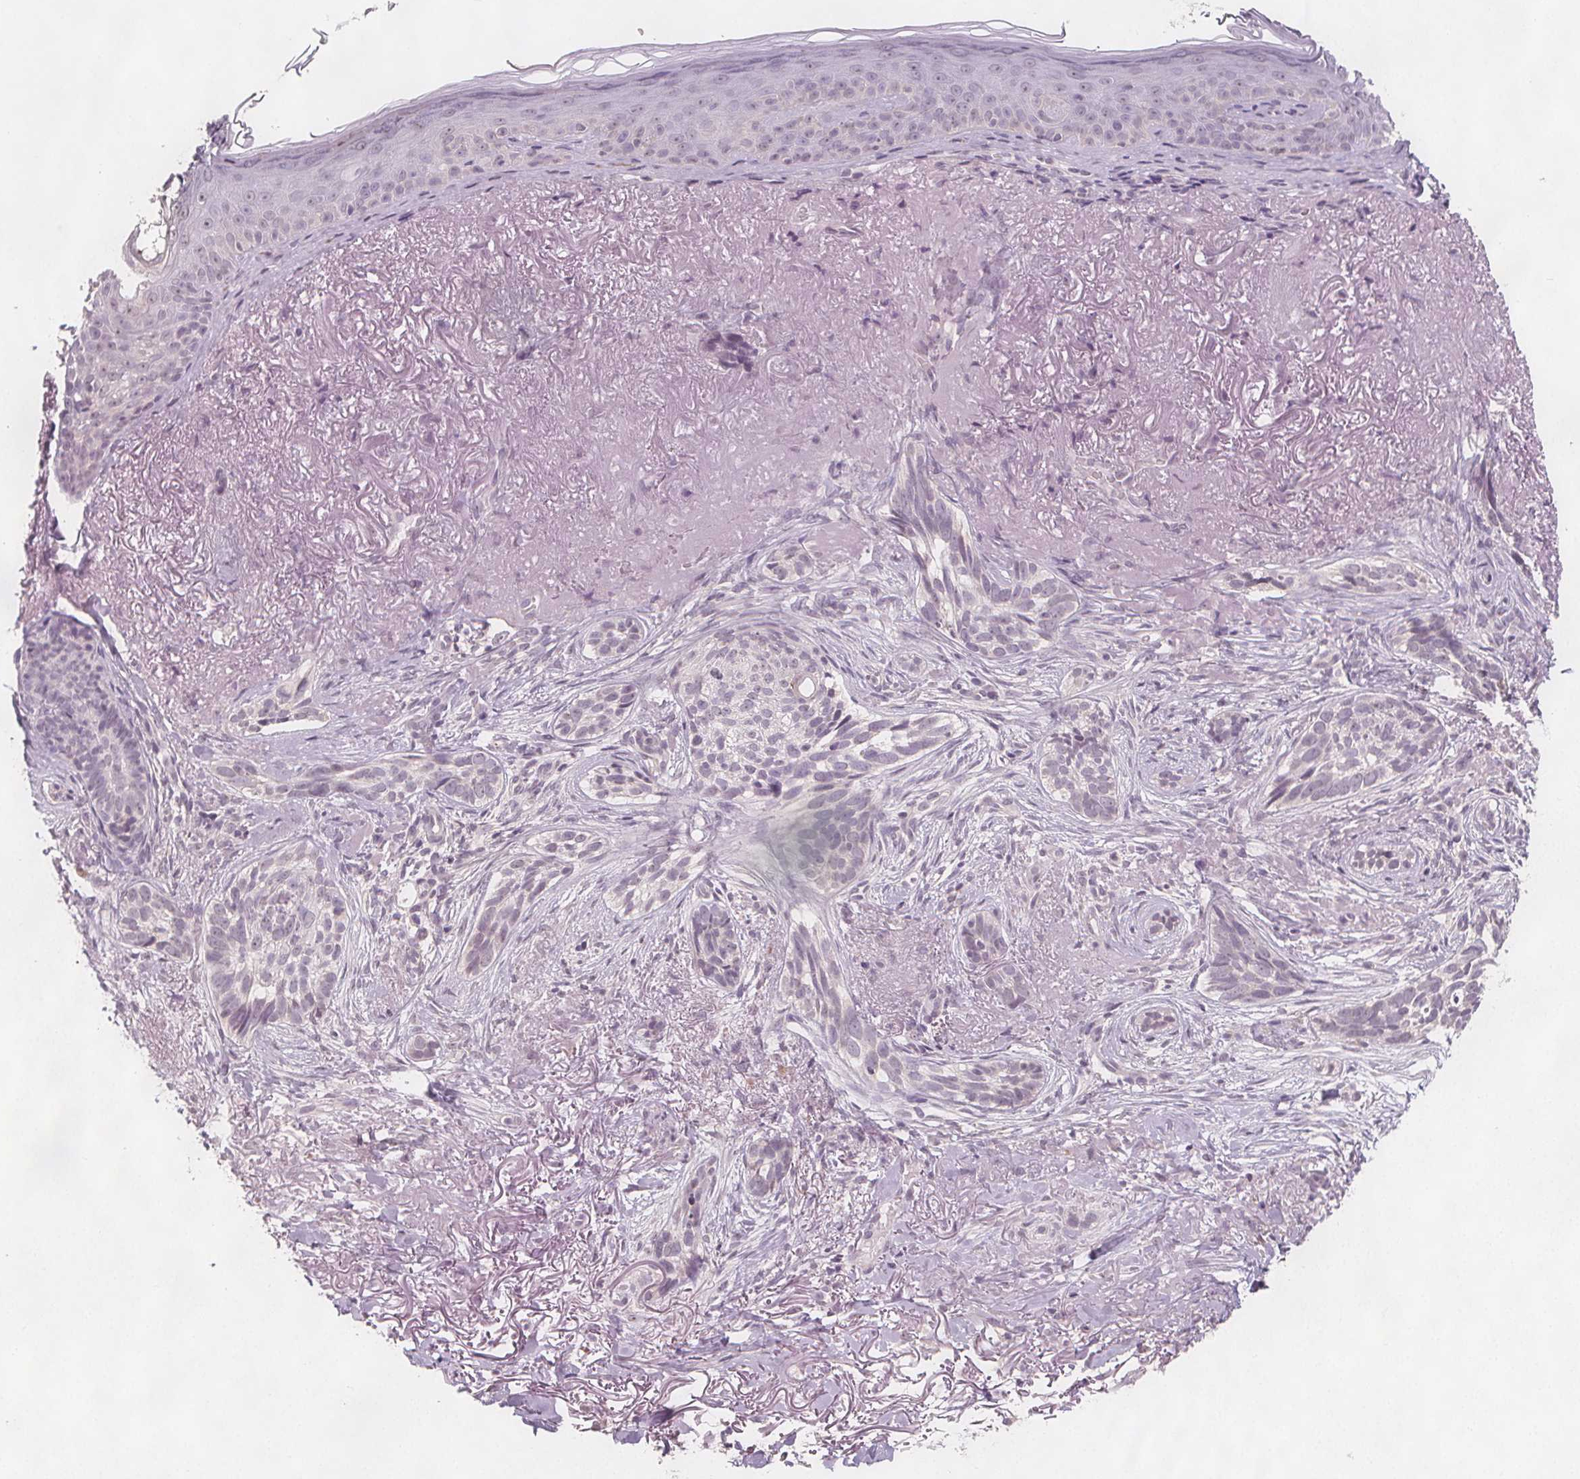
{"staining": {"intensity": "negative", "quantity": "none", "location": "none"}, "tissue": "skin cancer", "cell_type": "Tumor cells", "image_type": "cancer", "snomed": [{"axis": "morphology", "description": "Basal cell carcinoma"}, {"axis": "morphology", "description": "BCC, high aggressive"}, {"axis": "topography", "description": "Skin"}], "caption": "A photomicrograph of human basal cell carcinoma (skin) is negative for staining in tumor cells.", "gene": "C1orf167", "patient": {"sex": "female", "age": 86}}